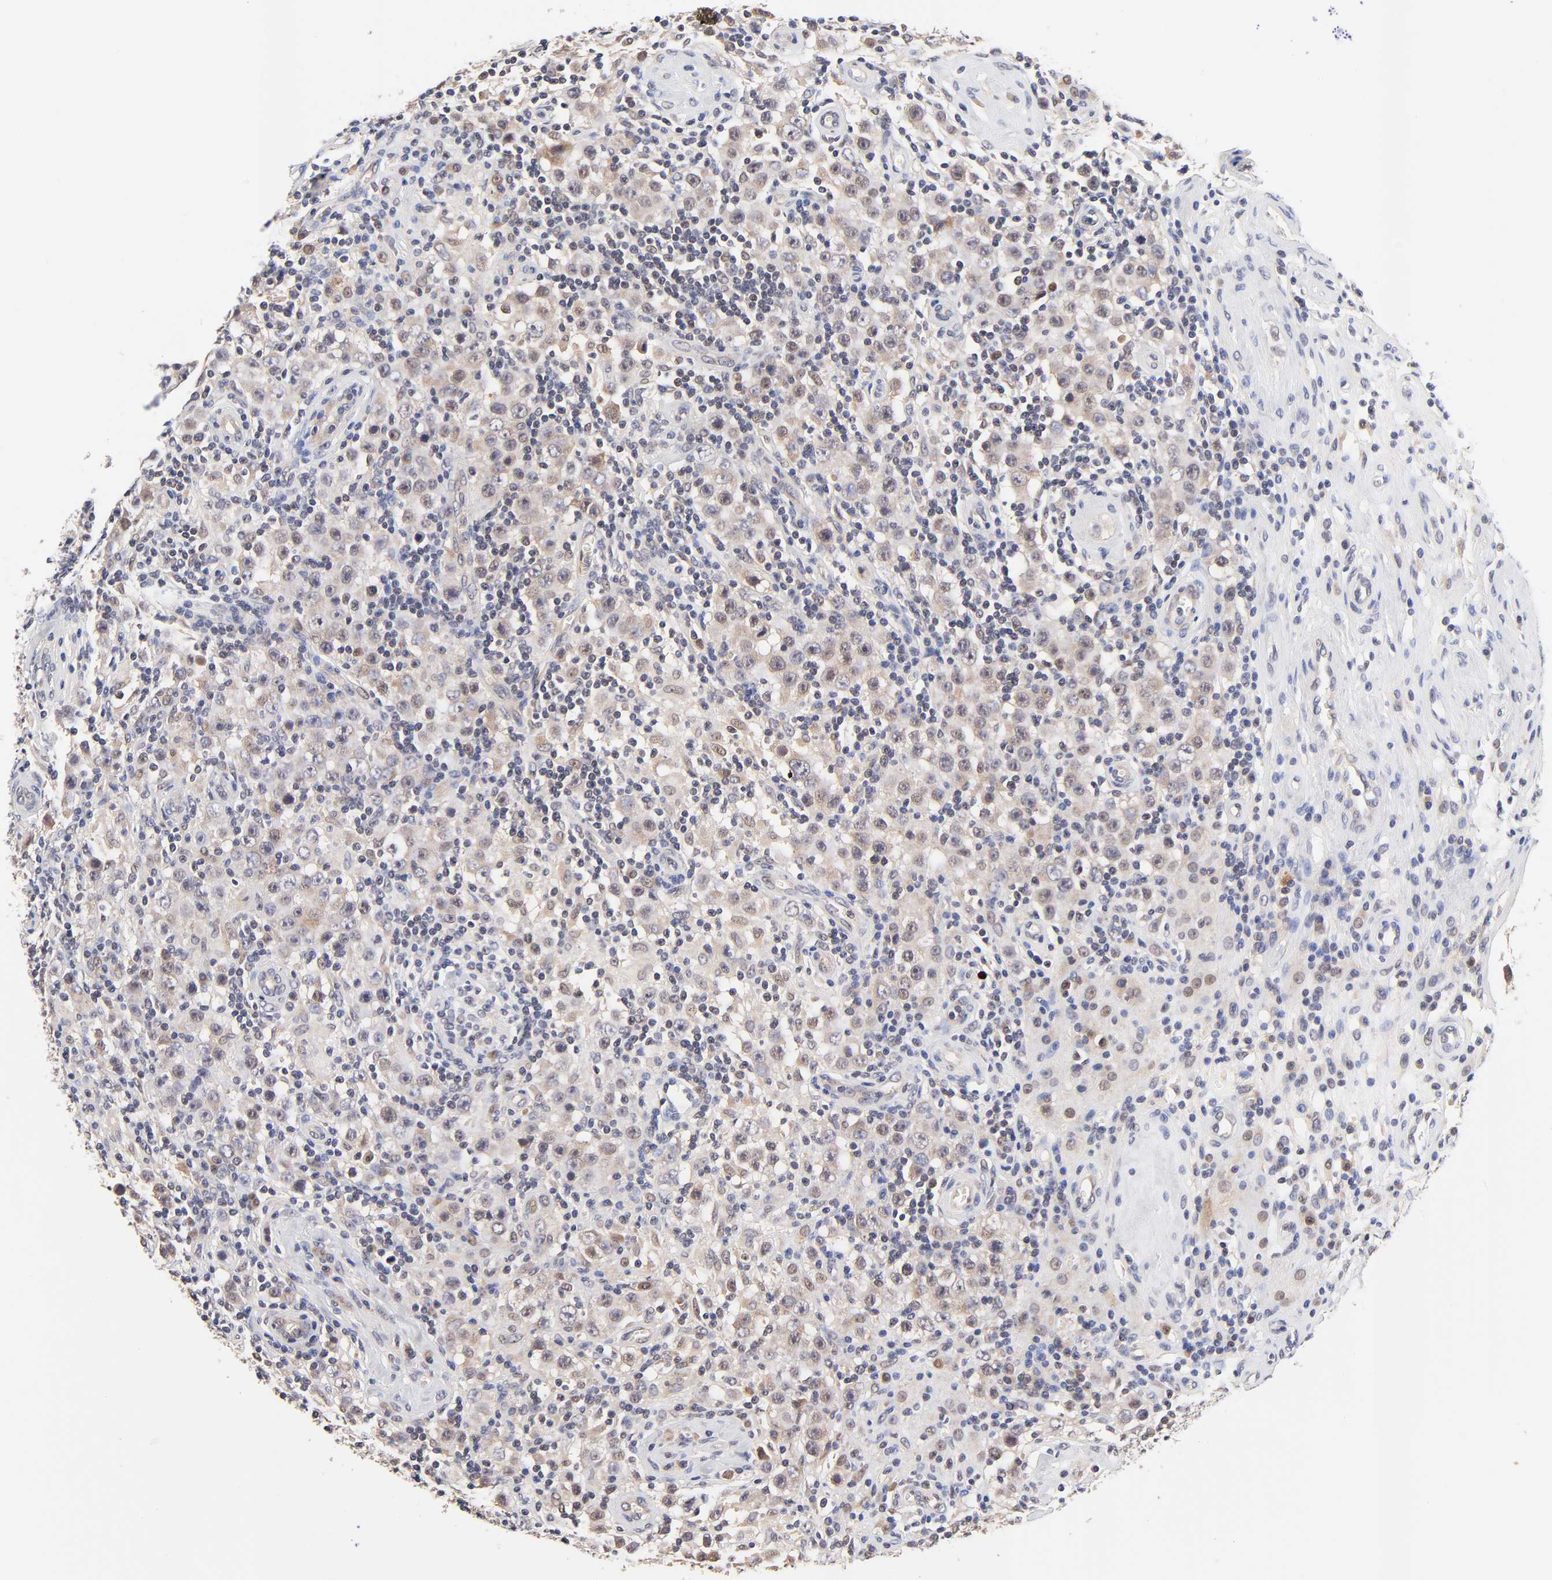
{"staining": {"intensity": "weak", "quantity": "25%-75%", "location": "cytoplasmic/membranous,nuclear"}, "tissue": "testis cancer", "cell_type": "Tumor cells", "image_type": "cancer", "snomed": [{"axis": "morphology", "description": "Seminoma, NOS"}, {"axis": "topography", "description": "Testis"}], "caption": "An immunohistochemistry micrograph of tumor tissue is shown. Protein staining in brown highlights weak cytoplasmic/membranous and nuclear positivity in testis cancer within tumor cells.", "gene": "TXNL1", "patient": {"sex": "male", "age": 32}}